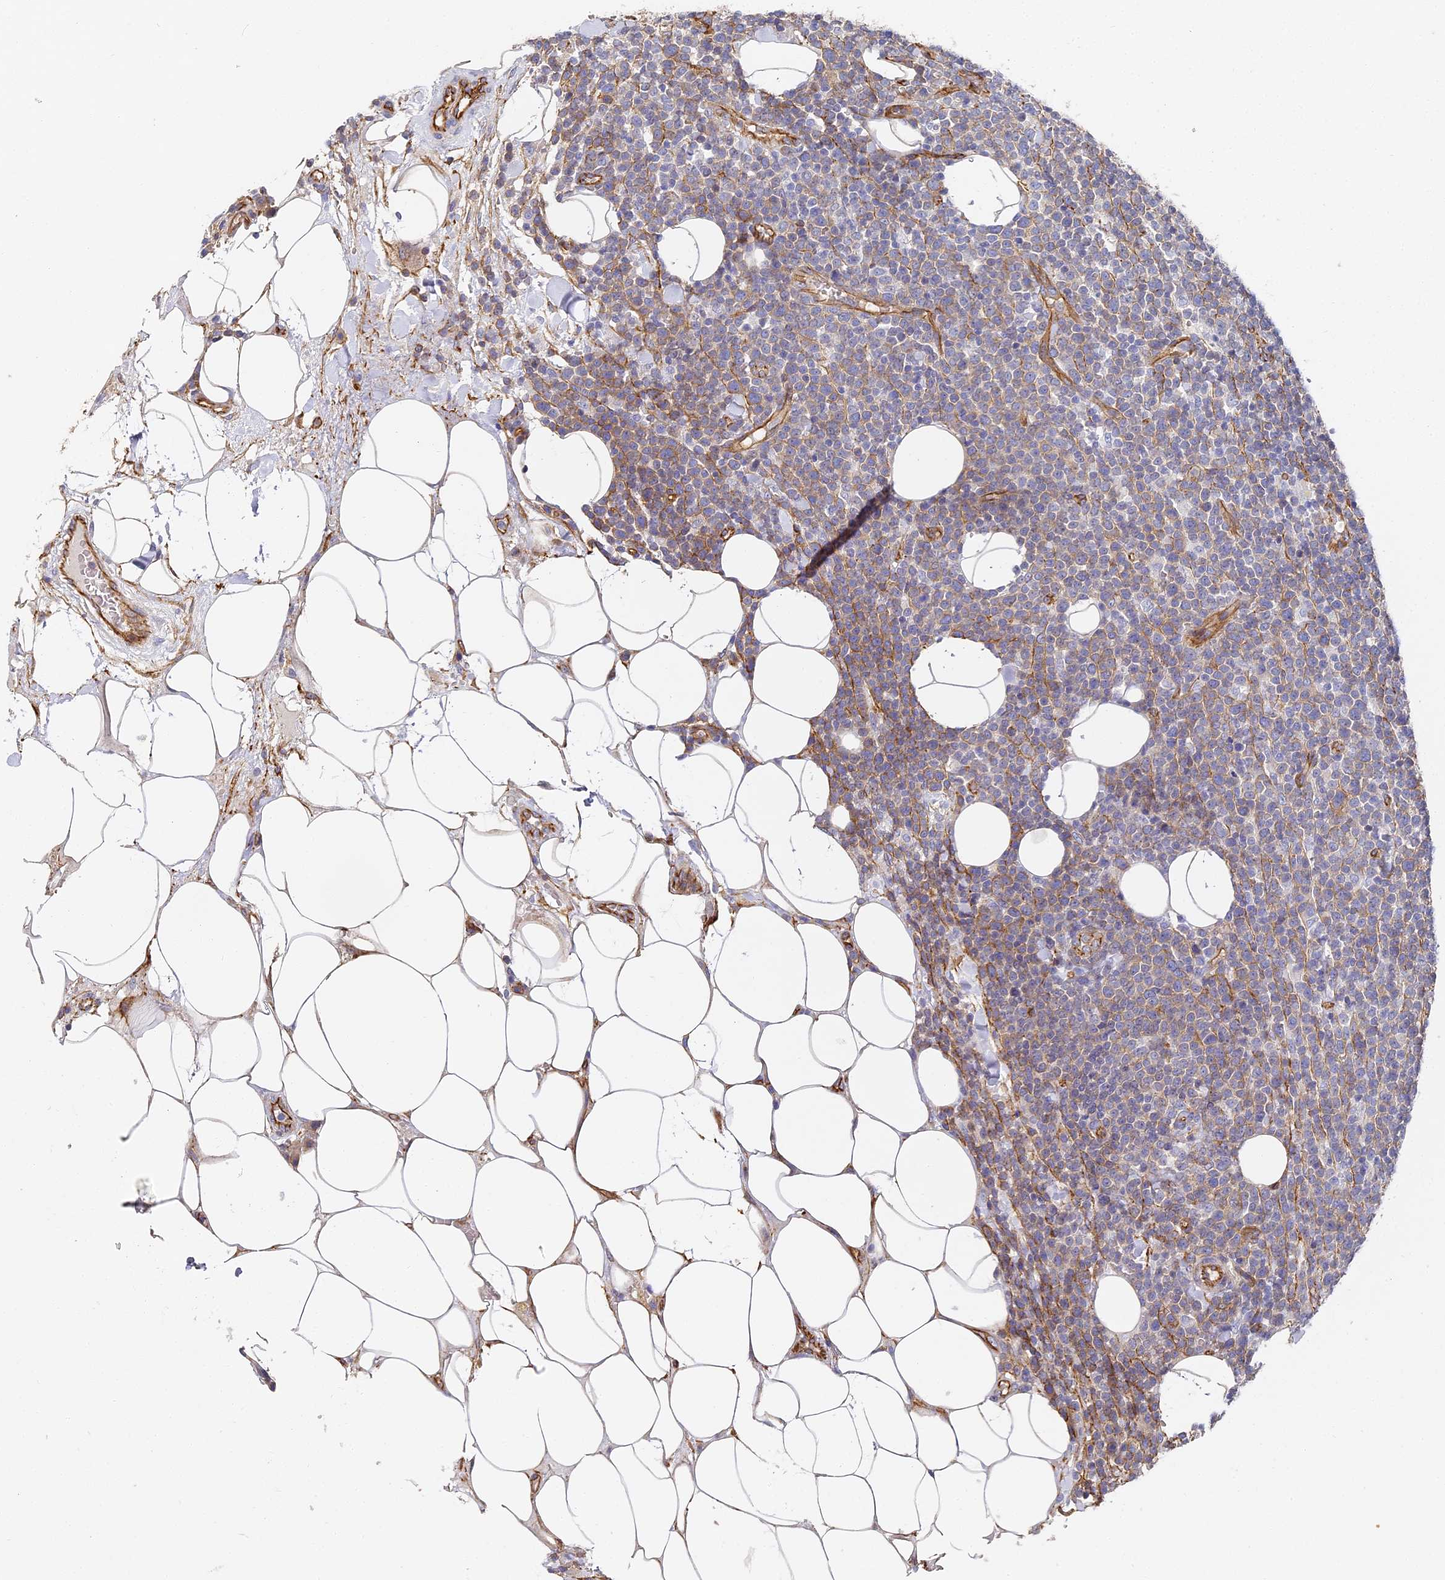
{"staining": {"intensity": "weak", "quantity": "<25%", "location": "cytoplasmic/membranous"}, "tissue": "lymphoma", "cell_type": "Tumor cells", "image_type": "cancer", "snomed": [{"axis": "morphology", "description": "Malignant lymphoma, non-Hodgkin's type, High grade"}, {"axis": "topography", "description": "Lymph node"}], "caption": "There is no significant expression in tumor cells of malignant lymphoma, non-Hodgkin's type (high-grade).", "gene": "CCDC30", "patient": {"sex": "male", "age": 61}}